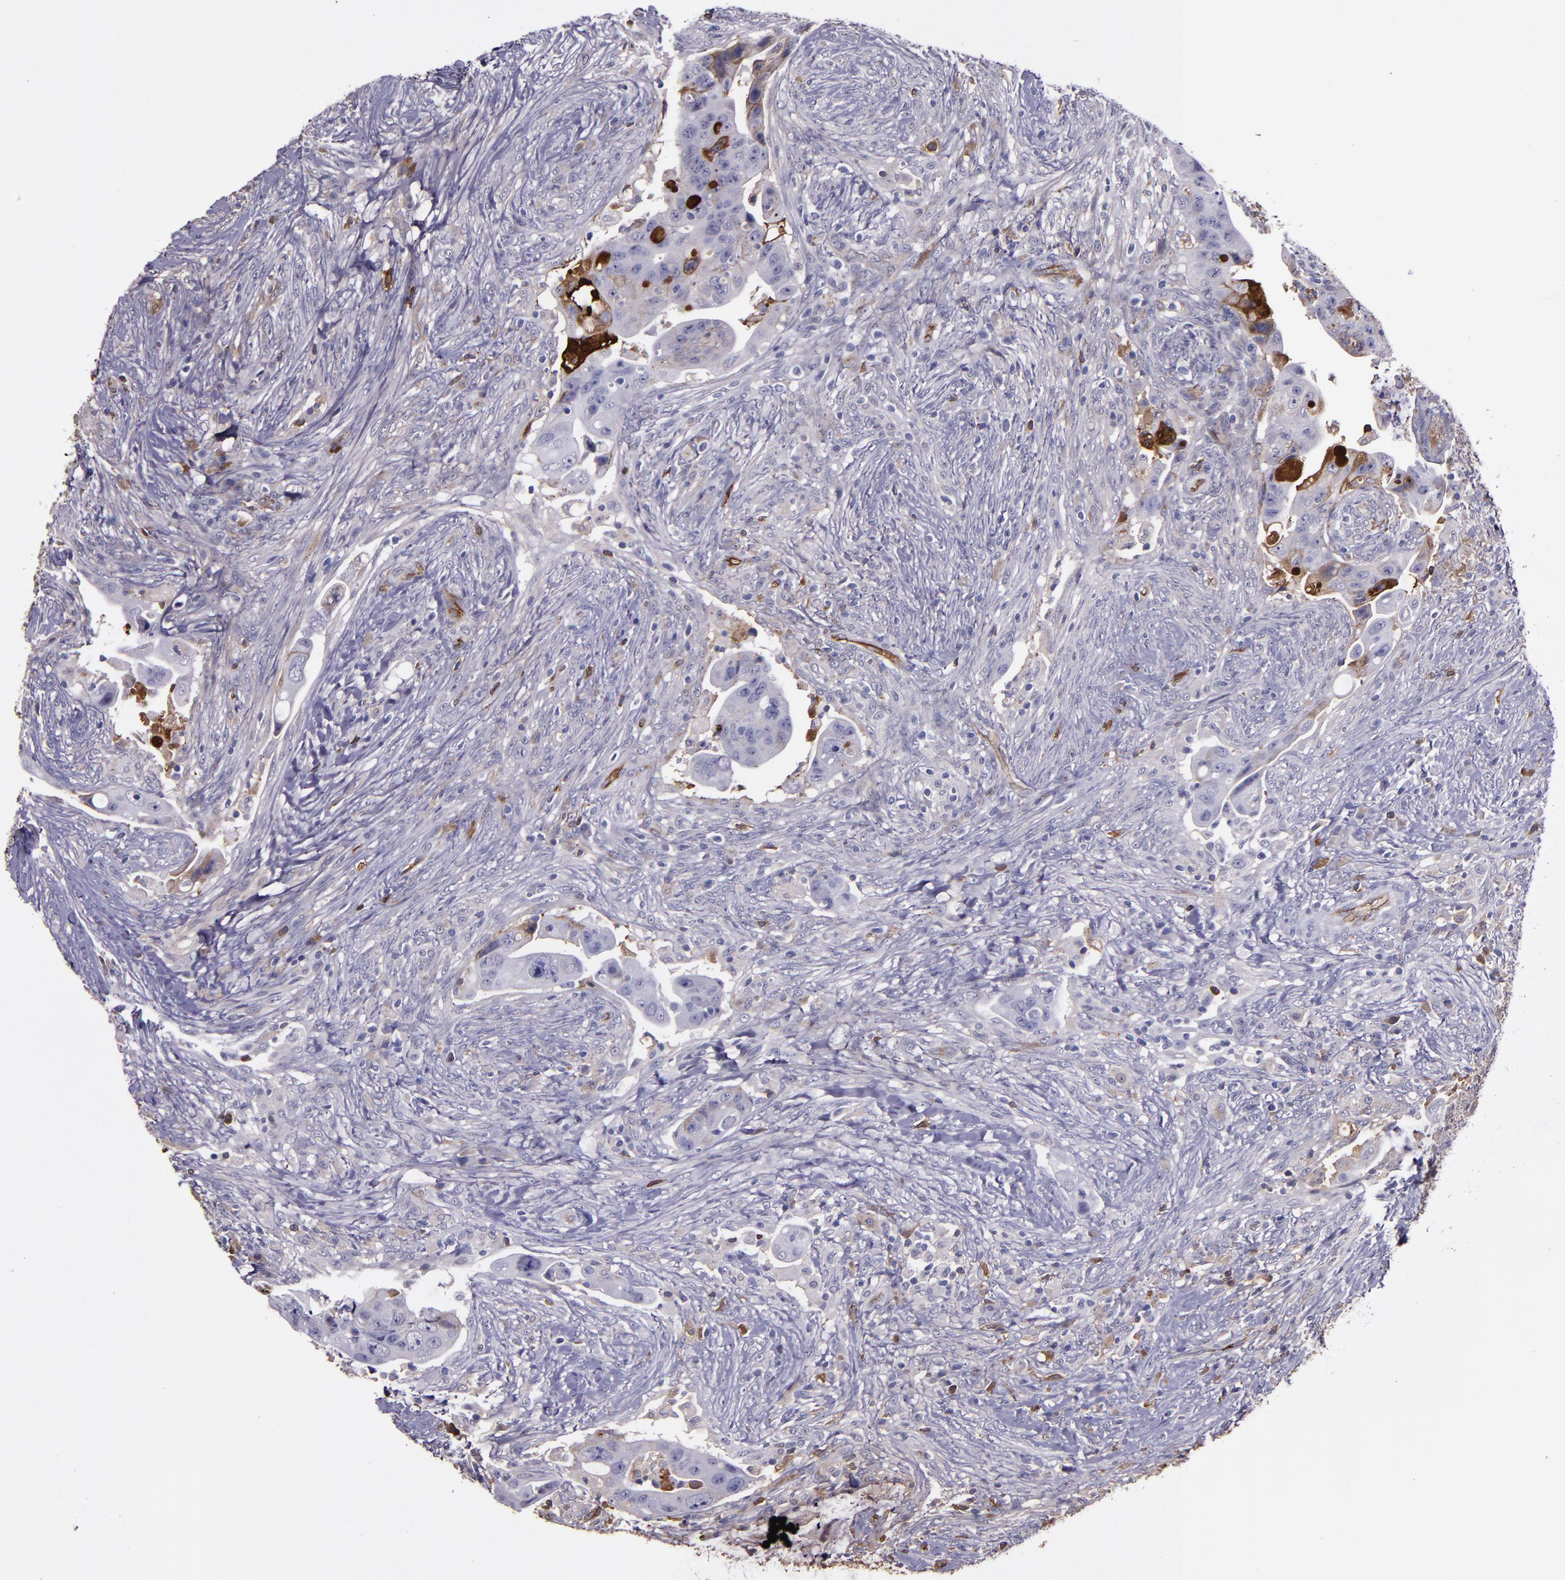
{"staining": {"intensity": "weak", "quantity": "<25%", "location": "cytoplasmic/membranous"}, "tissue": "colorectal cancer", "cell_type": "Tumor cells", "image_type": "cancer", "snomed": [{"axis": "morphology", "description": "Adenocarcinoma, NOS"}, {"axis": "topography", "description": "Rectum"}], "caption": "Immunohistochemical staining of adenocarcinoma (colorectal) demonstrates no significant staining in tumor cells.", "gene": "A2M", "patient": {"sex": "female", "age": 71}}